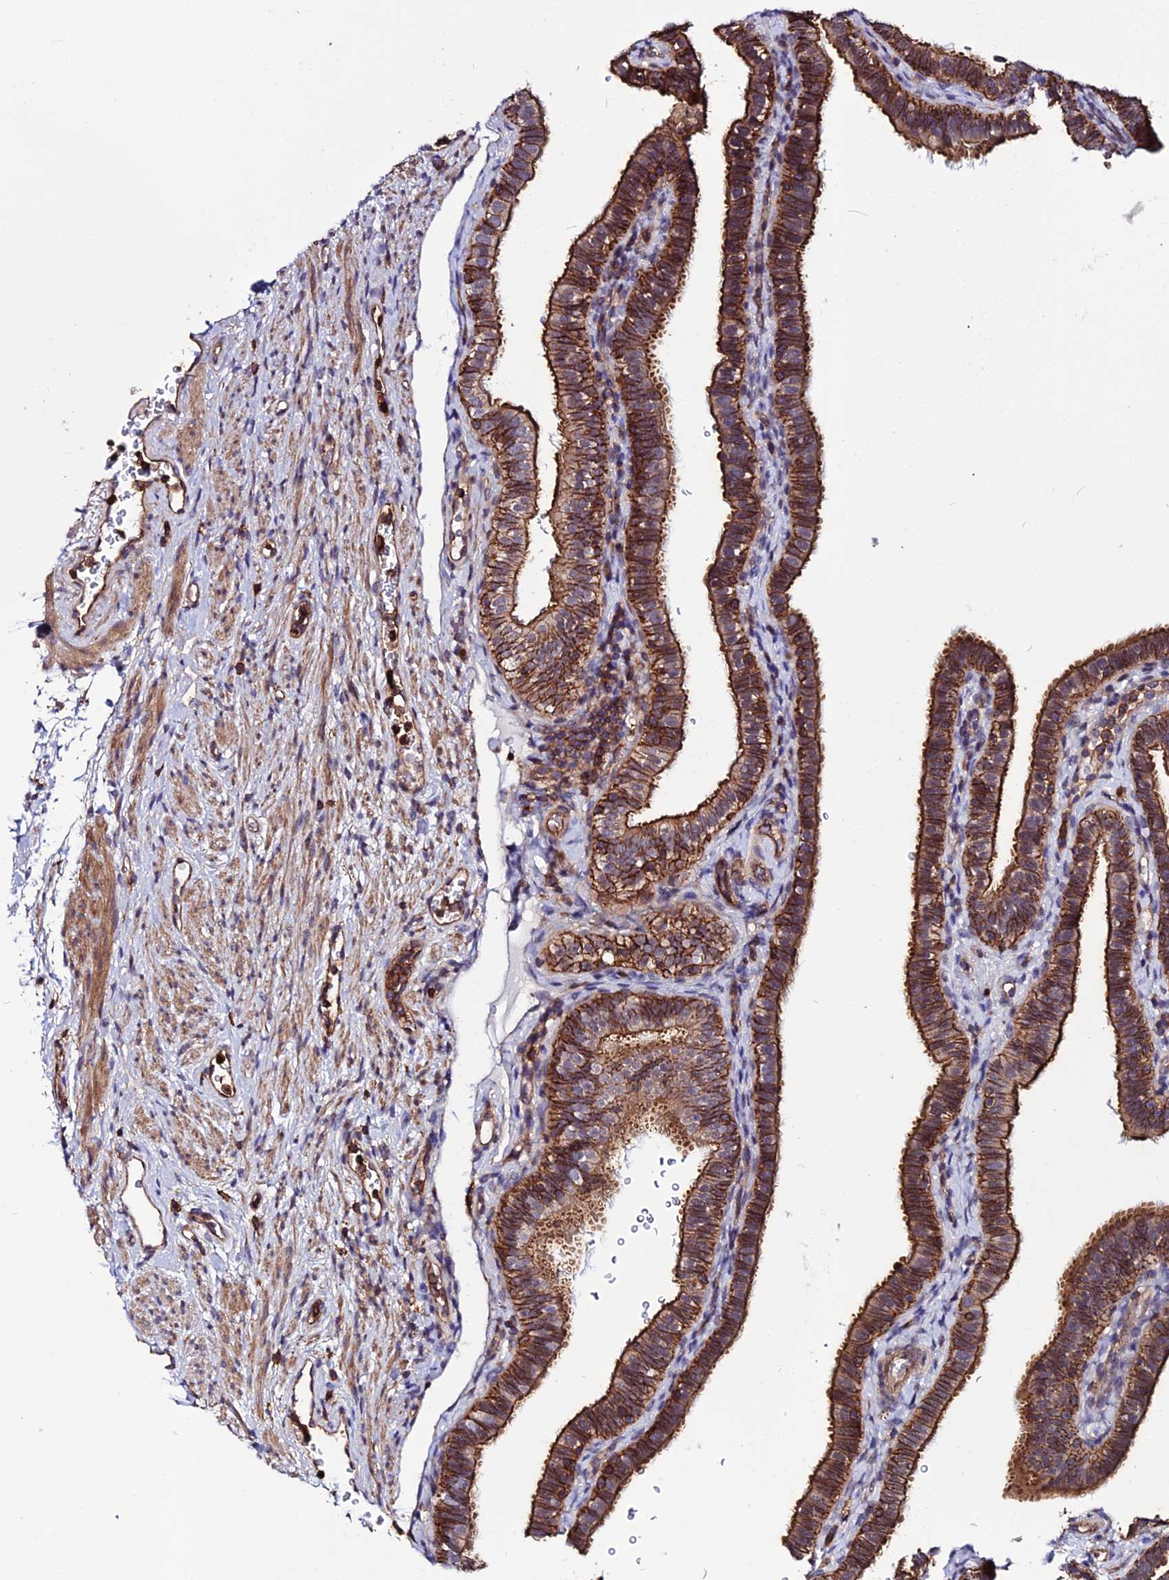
{"staining": {"intensity": "strong", "quantity": ">75%", "location": "cytoplasmic/membranous"}, "tissue": "fallopian tube", "cell_type": "Glandular cells", "image_type": "normal", "snomed": [{"axis": "morphology", "description": "Normal tissue, NOS"}, {"axis": "topography", "description": "Fallopian tube"}], "caption": "Fallopian tube stained with DAB immunohistochemistry displays high levels of strong cytoplasmic/membranous positivity in about >75% of glandular cells. (brown staining indicates protein expression, while blue staining denotes nuclei).", "gene": "USP17L10", "patient": {"sex": "female", "age": 41}}